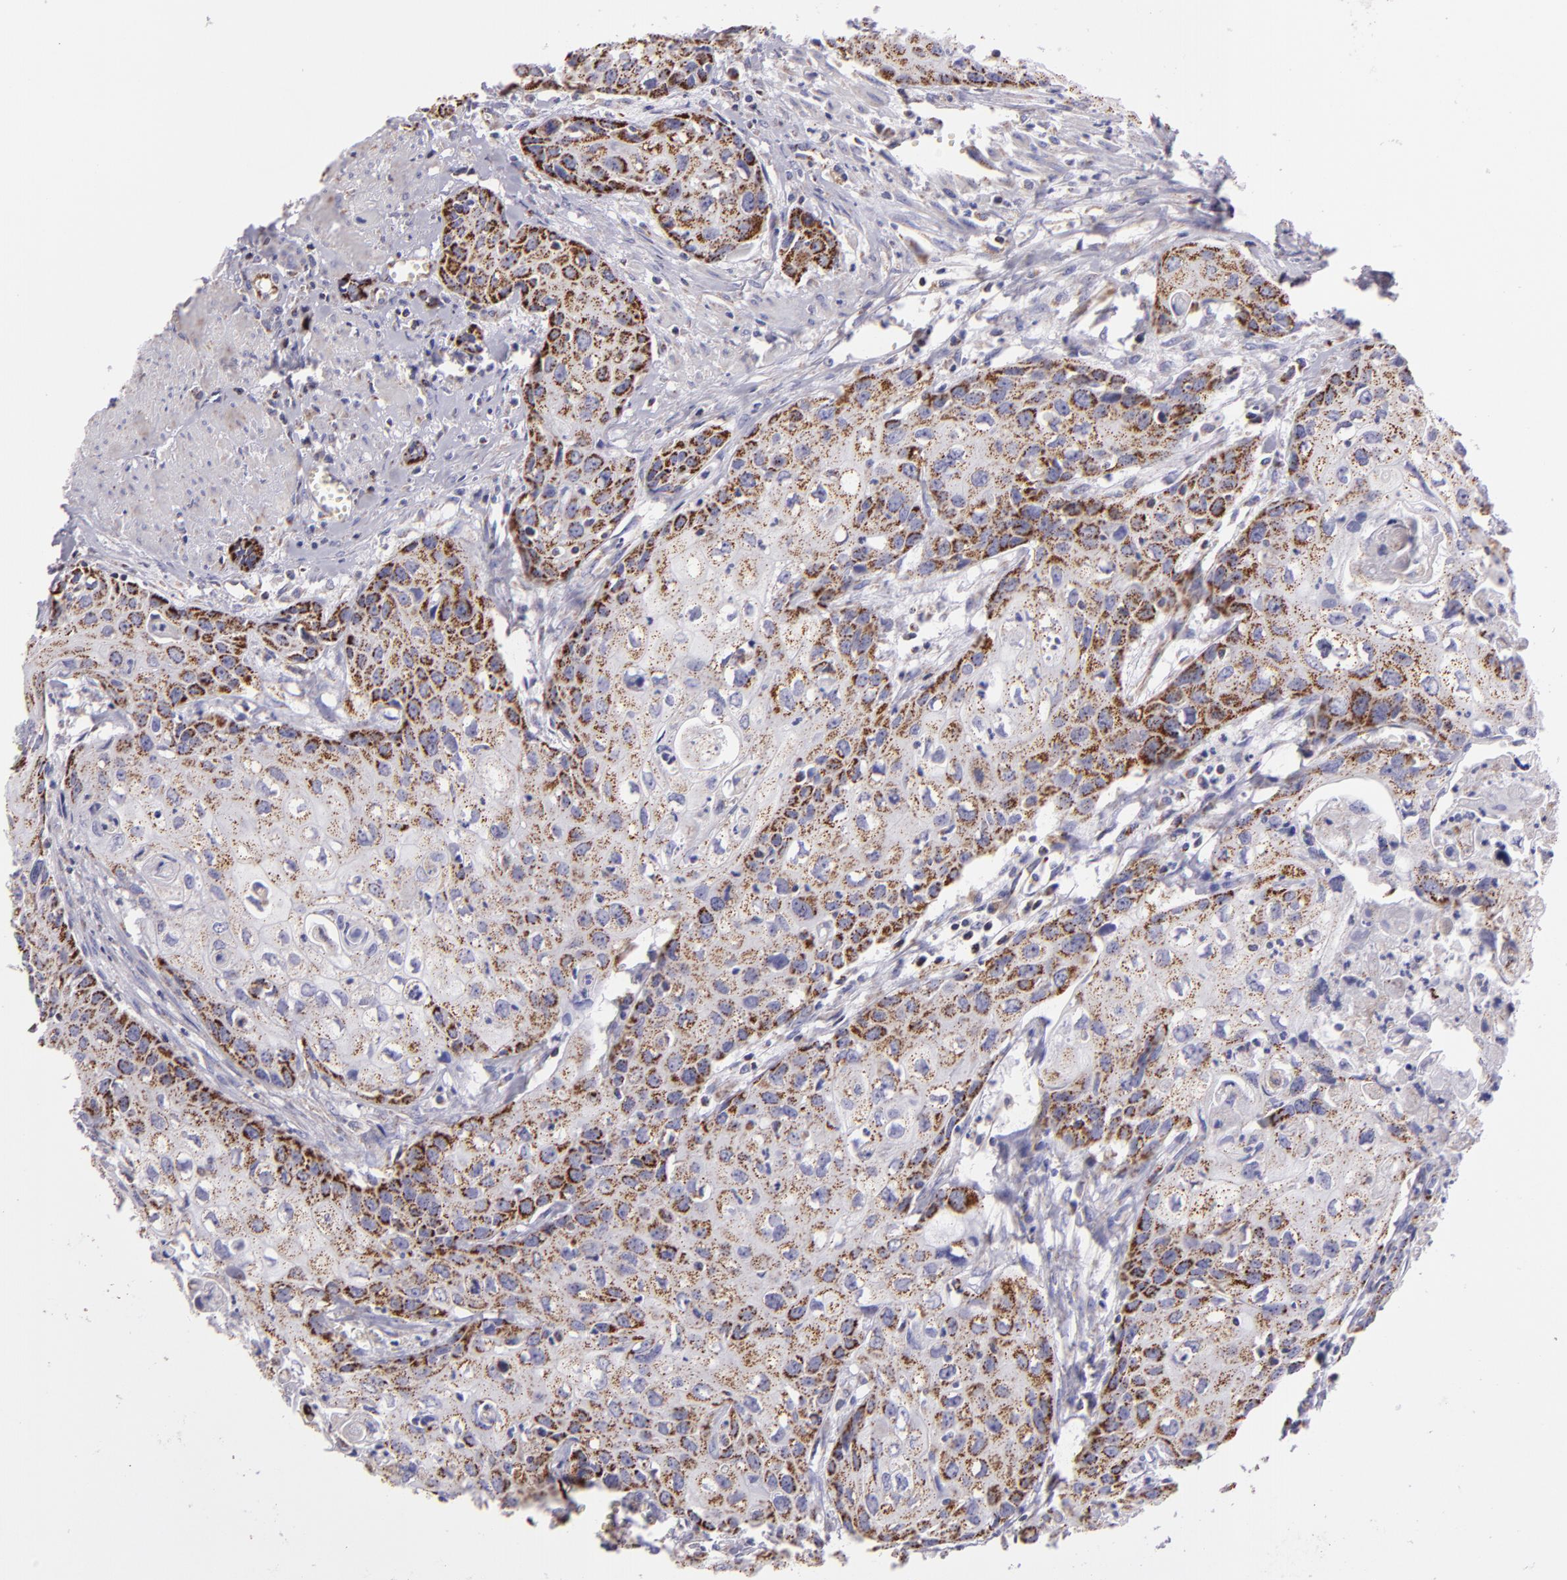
{"staining": {"intensity": "moderate", "quantity": "25%-75%", "location": "cytoplasmic/membranous"}, "tissue": "urothelial cancer", "cell_type": "Tumor cells", "image_type": "cancer", "snomed": [{"axis": "morphology", "description": "Urothelial carcinoma, High grade"}, {"axis": "topography", "description": "Urinary bladder"}], "caption": "IHC of high-grade urothelial carcinoma shows medium levels of moderate cytoplasmic/membranous staining in about 25%-75% of tumor cells. (DAB = brown stain, brightfield microscopy at high magnification).", "gene": "HSPD1", "patient": {"sex": "male", "age": 54}}